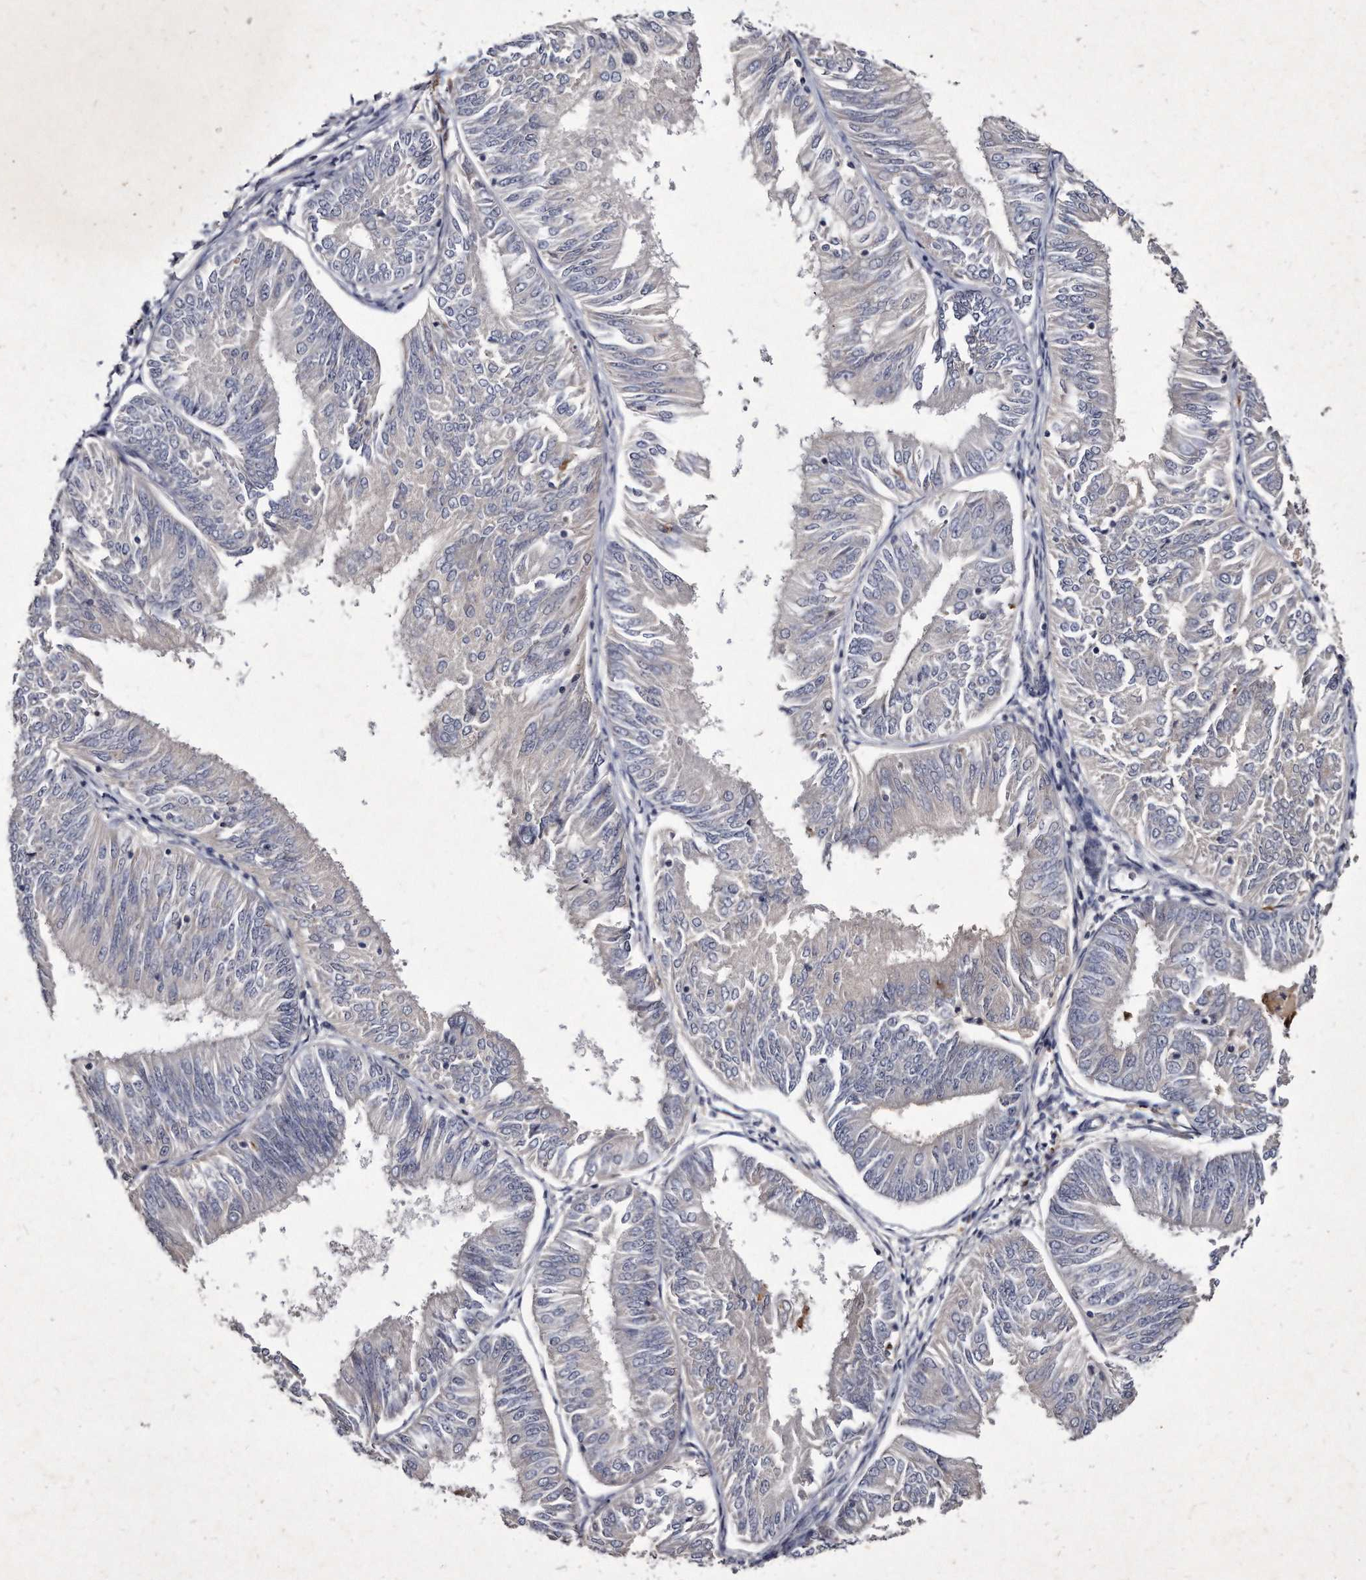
{"staining": {"intensity": "negative", "quantity": "none", "location": "none"}, "tissue": "endometrial cancer", "cell_type": "Tumor cells", "image_type": "cancer", "snomed": [{"axis": "morphology", "description": "Adenocarcinoma, NOS"}, {"axis": "topography", "description": "Endometrium"}], "caption": "Immunohistochemical staining of endometrial adenocarcinoma shows no significant staining in tumor cells.", "gene": "KLHDC3", "patient": {"sex": "female", "age": 58}}